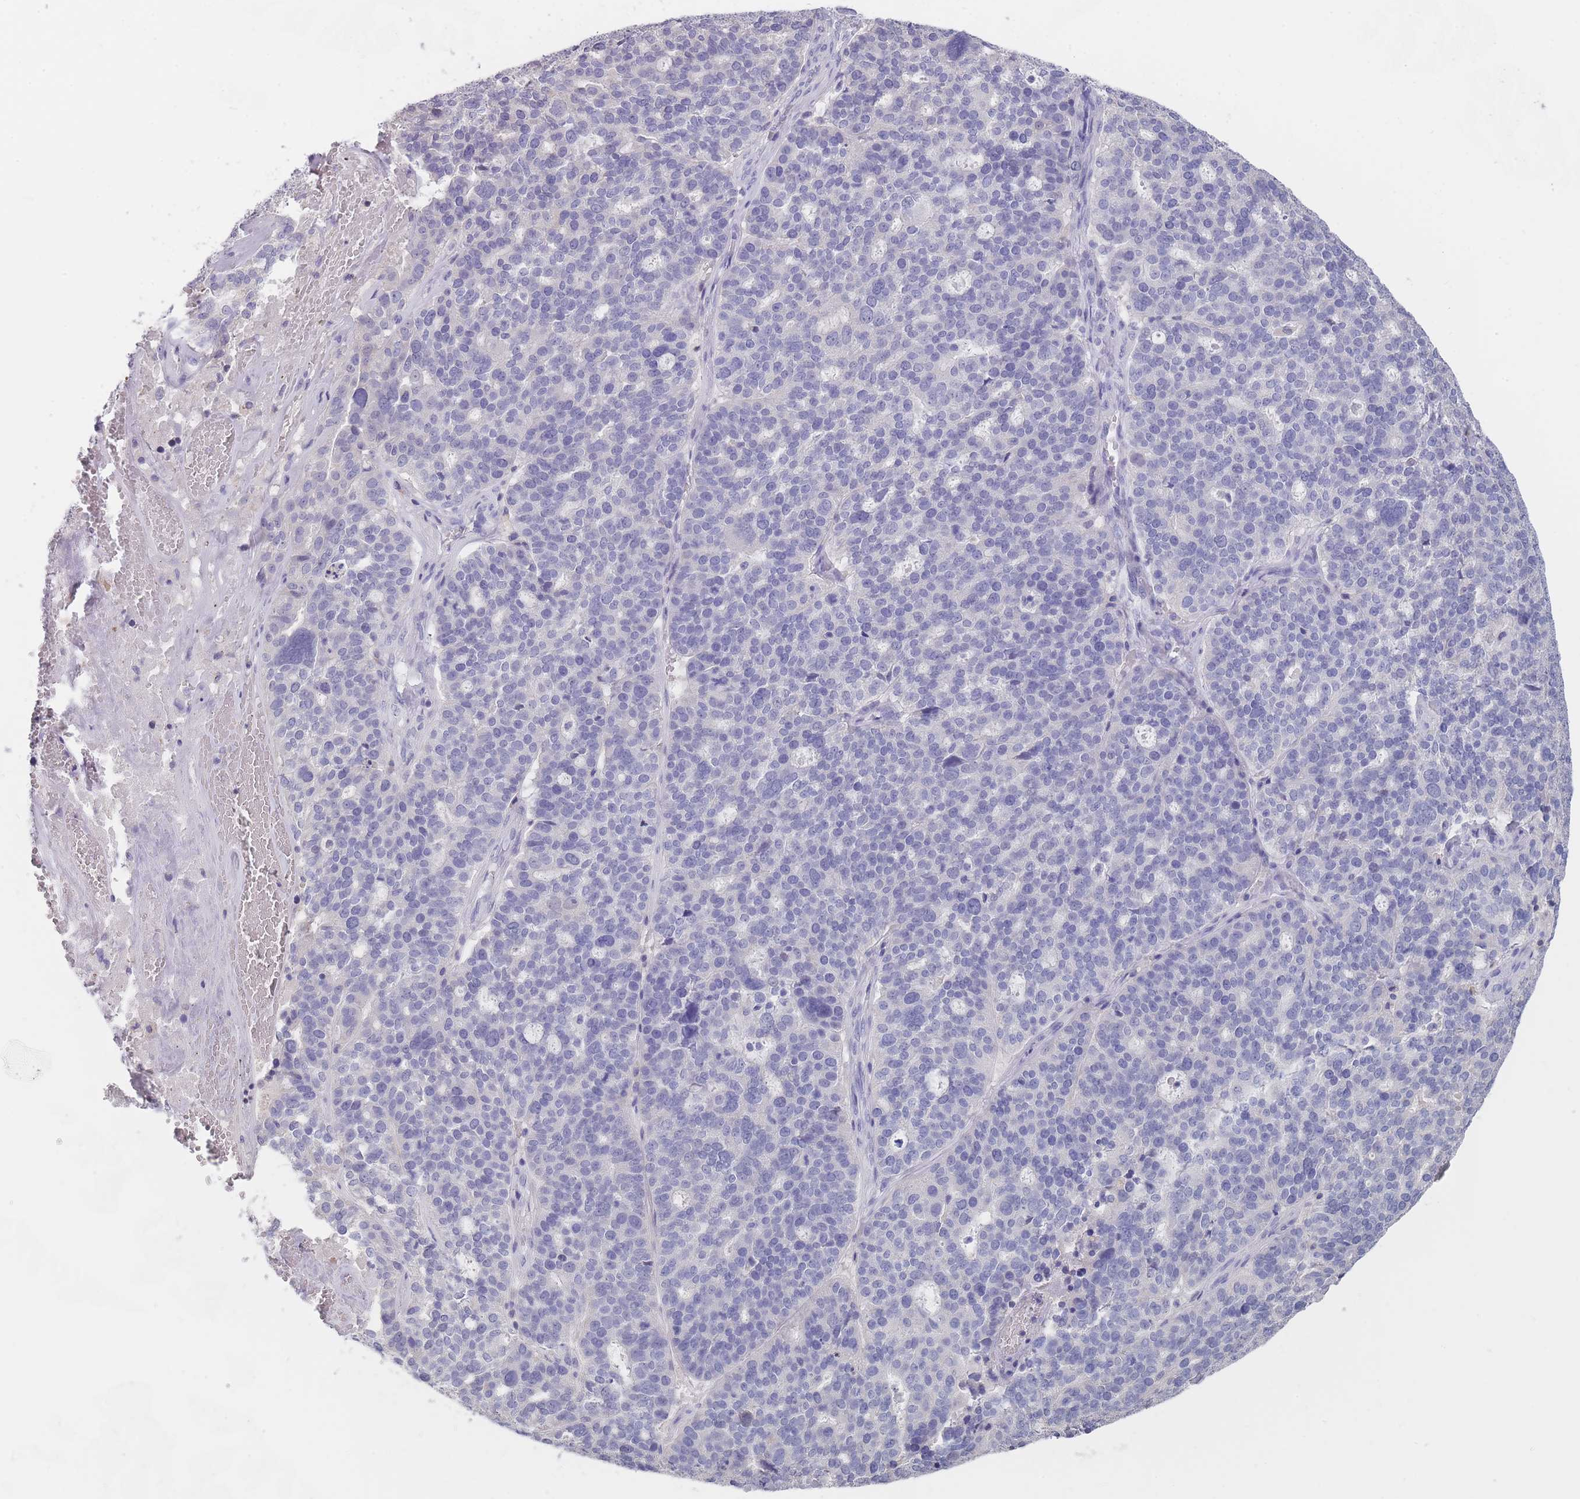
{"staining": {"intensity": "negative", "quantity": "none", "location": "none"}, "tissue": "ovarian cancer", "cell_type": "Tumor cells", "image_type": "cancer", "snomed": [{"axis": "morphology", "description": "Cystadenocarcinoma, serous, NOS"}, {"axis": "topography", "description": "Ovary"}], "caption": "Tumor cells are negative for brown protein staining in ovarian serous cystadenocarcinoma.", "gene": "CYP51A1", "patient": {"sex": "female", "age": 59}}